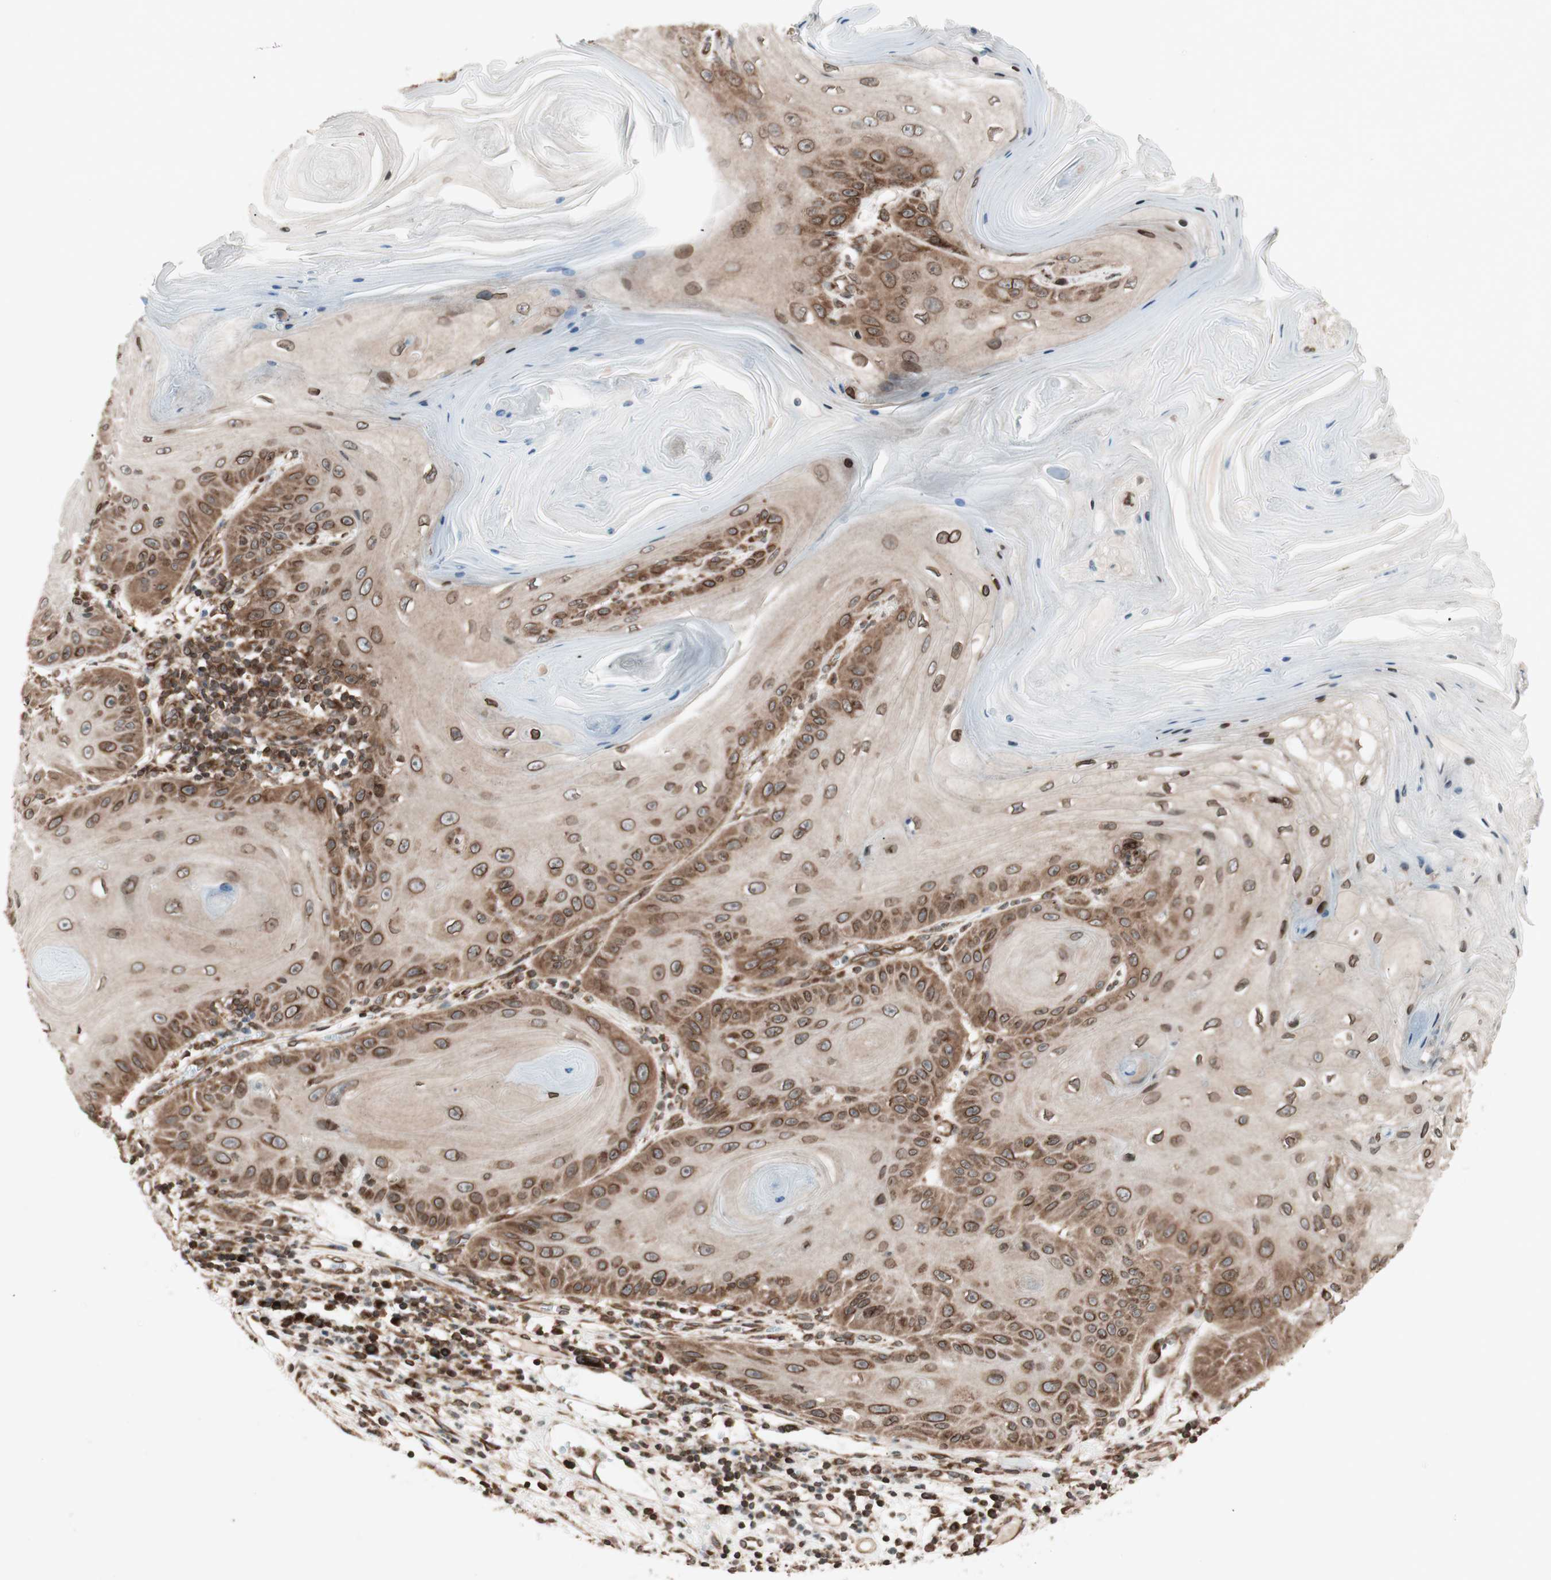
{"staining": {"intensity": "strong", "quantity": ">75%", "location": "cytoplasmic/membranous,nuclear"}, "tissue": "skin cancer", "cell_type": "Tumor cells", "image_type": "cancer", "snomed": [{"axis": "morphology", "description": "Squamous cell carcinoma, NOS"}, {"axis": "topography", "description": "Skin"}], "caption": "This micrograph reveals IHC staining of skin cancer, with high strong cytoplasmic/membranous and nuclear positivity in approximately >75% of tumor cells.", "gene": "NUP62", "patient": {"sex": "female", "age": 78}}